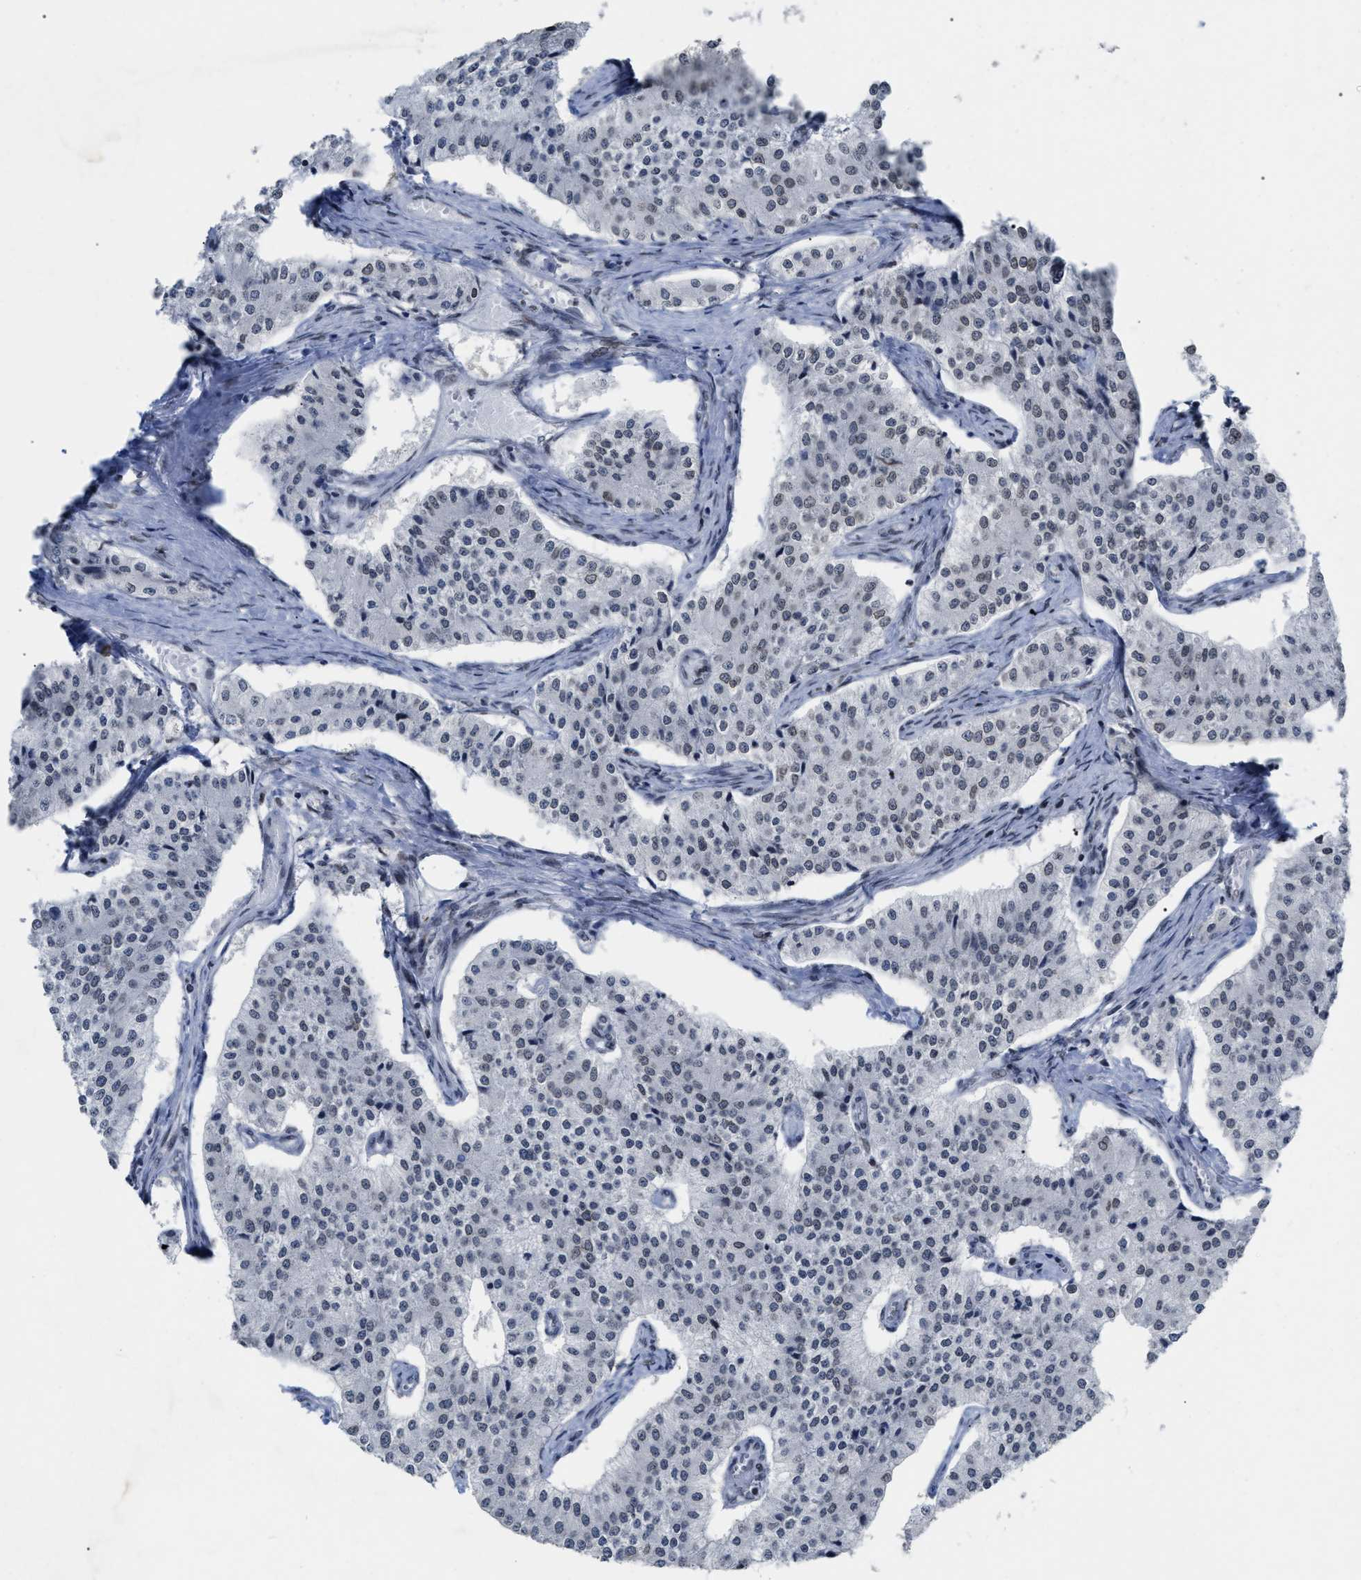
{"staining": {"intensity": "weak", "quantity": "<25%", "location": "nuclear"}, "tissue": "carcinoid", "cell_type": "Tumor cells", "image_type": "cancer", "snomed": [{"axis": "morphology", "description": "Carcinoid, malignant, NOS"}, {"axis": "topography", "description": "Colon"}], "caption": "This is an immunohistochemistry (IHC) photomicrograph of malignant carcinoid. There is no positivity in tumor cells.", "gene": "TPR", "patient": {"sex": "female", "age": 52}}